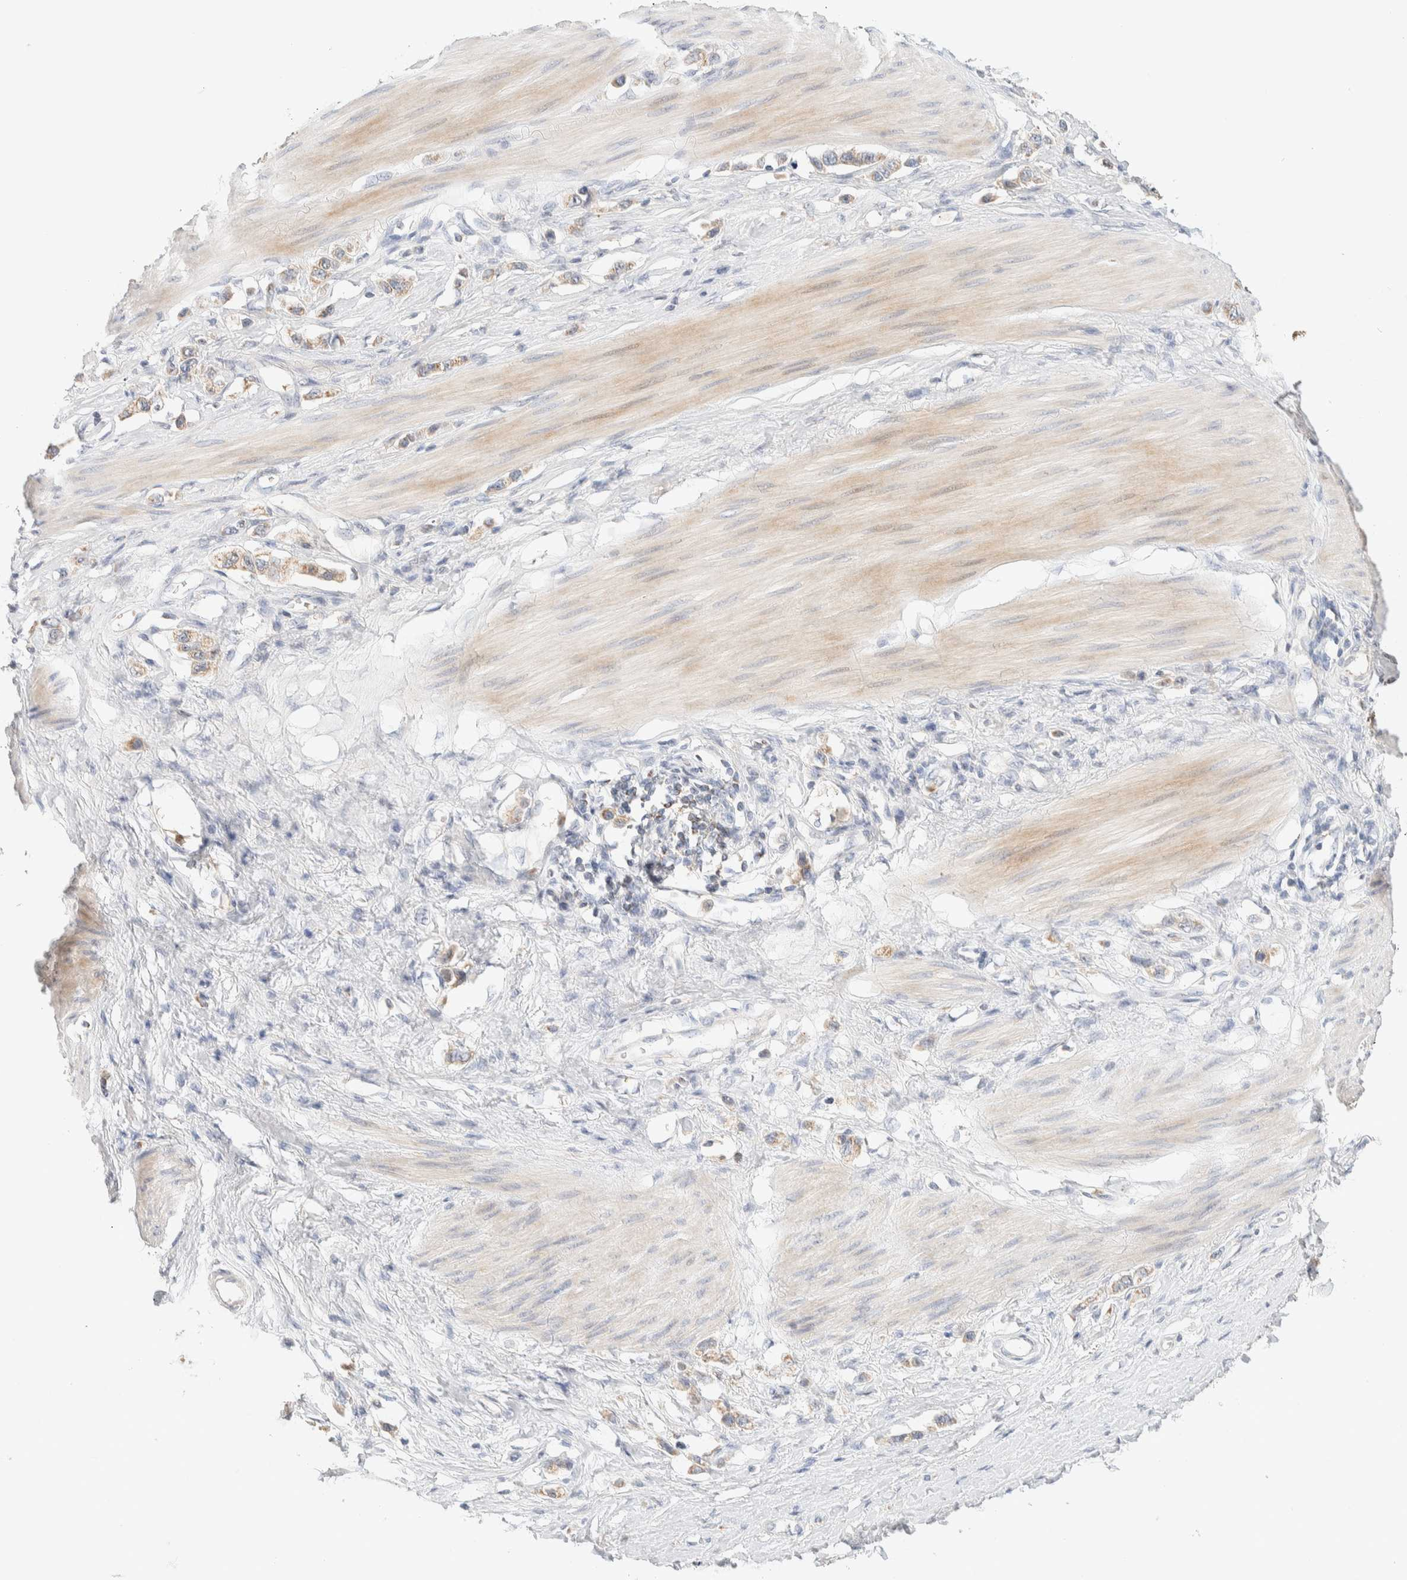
{"staining": {"intensity": "weak", "quantity": ">75%", "location": "cytoplasmic/membranous"}, "tissue": "stomach cancer", "cell_type": "Tumor cells", "image_type": "cancer", "snomed": [{"axis": "morphology", "description": "Adenocarcinoma, NOS"}, {"axis": "topography", "description": "Stomach"}], "caption": "Stomach adenocarcinoma stained with immunohistochemistry (IHC) exhibits weak cytoplasmic/membranous staining in about >75% of tumor cells.", "gene": "HDHD3", "patient": {"sex": "female", "age": 65}}